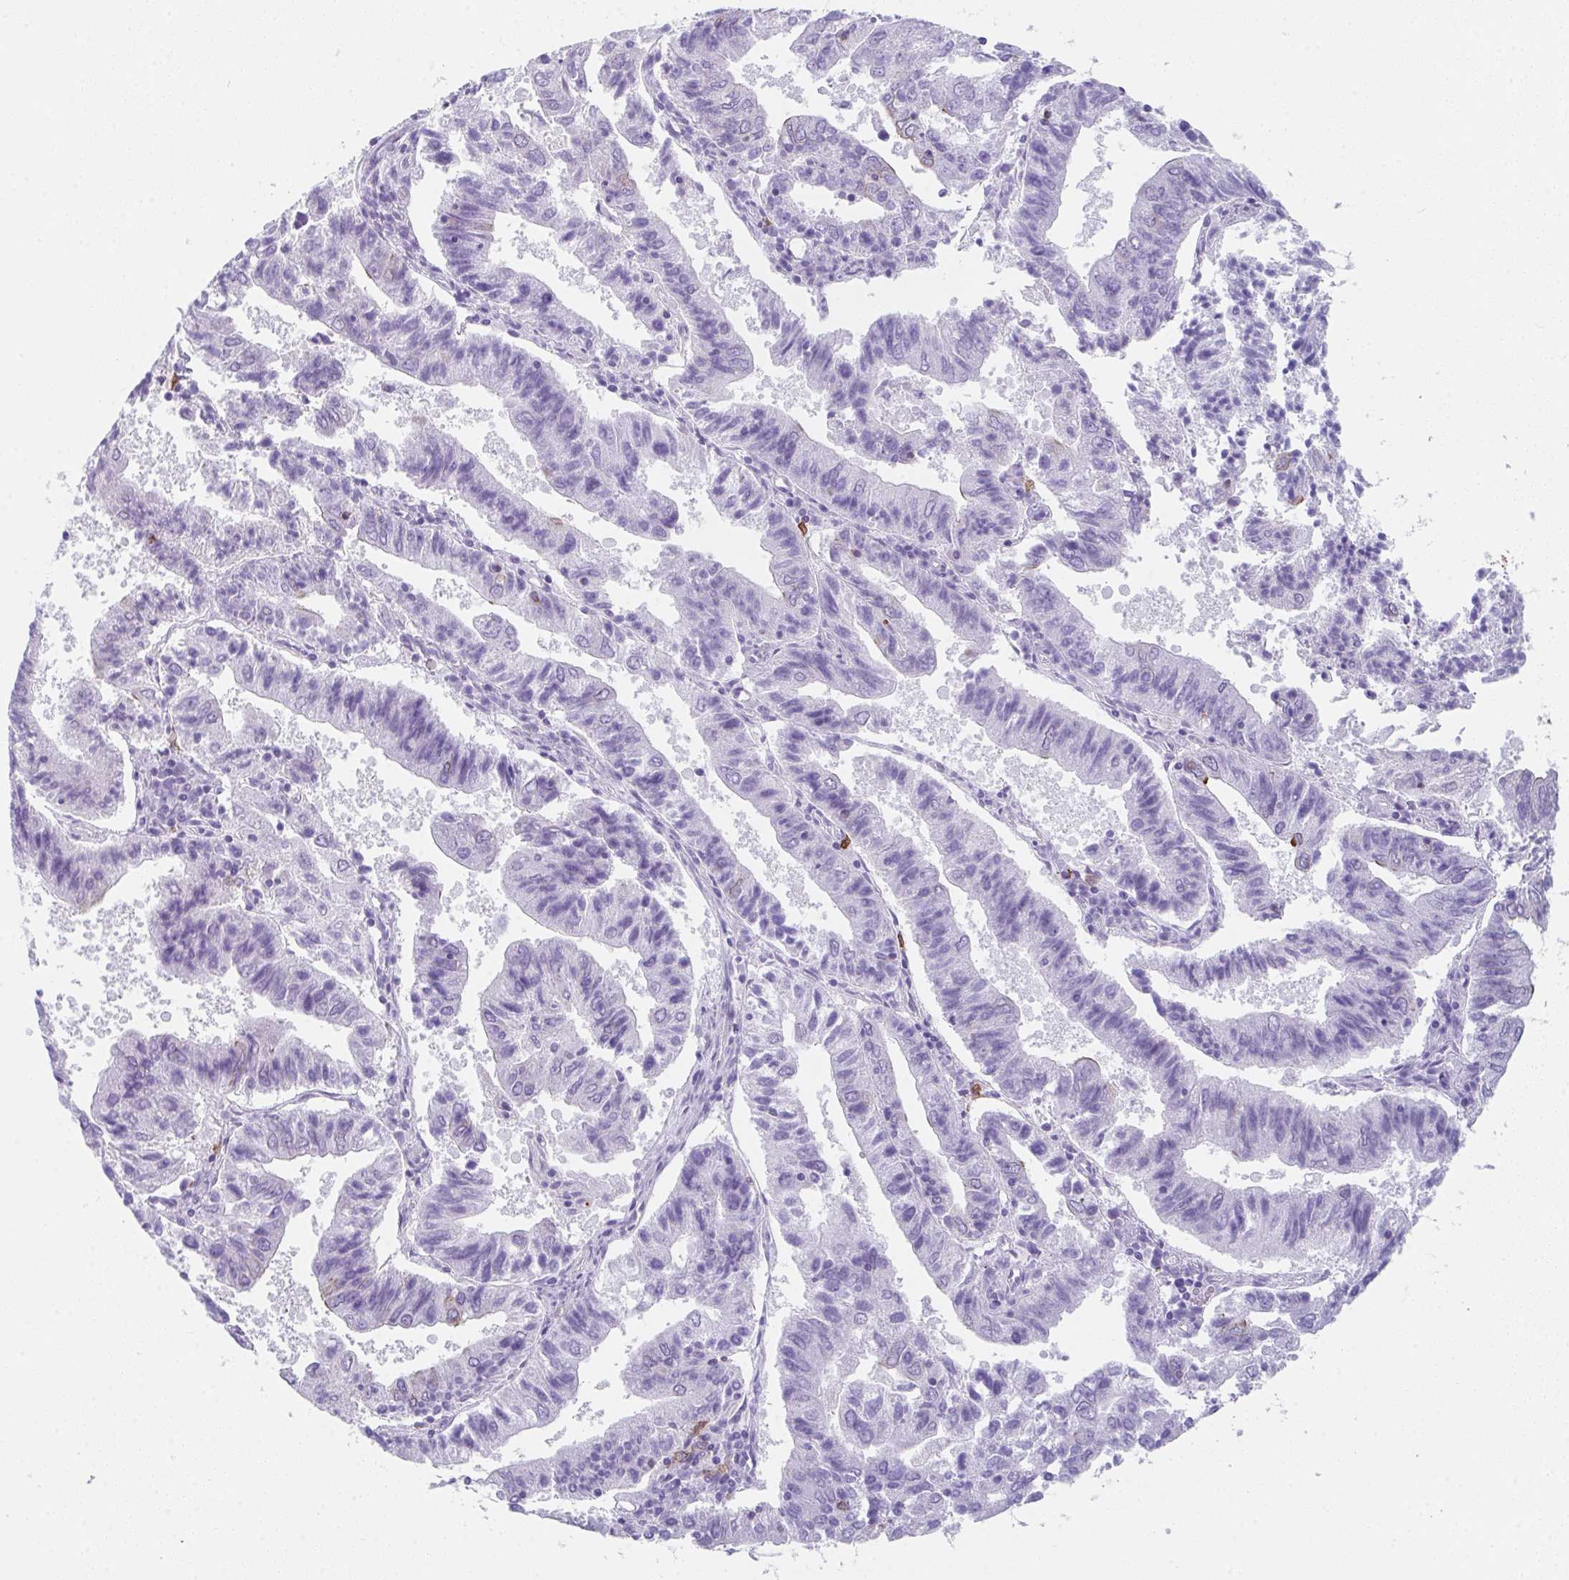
{"staining": {"intensity": "negative", "quantity": "none", "location": "none"}, "tissue": "endometrial cancer", "cell_type": "Tumor cells", "image_type": "cancer", "snomed": [{"axis": "morphology", "description": "Adenocarcinoma, NOS"}, {"axis": "topography", "description": "Endometrium"}], "caption": "High magnification brightfield microscopy of endometrial adenocarcinoma stained with DAB (3,3'-diaminobenzidine) (brown) and counterstained with hematoxylin (blue): tumor cells show no significant expression.", "gene": "DBN1", "patient": {"sex": "female", "age": 82}}